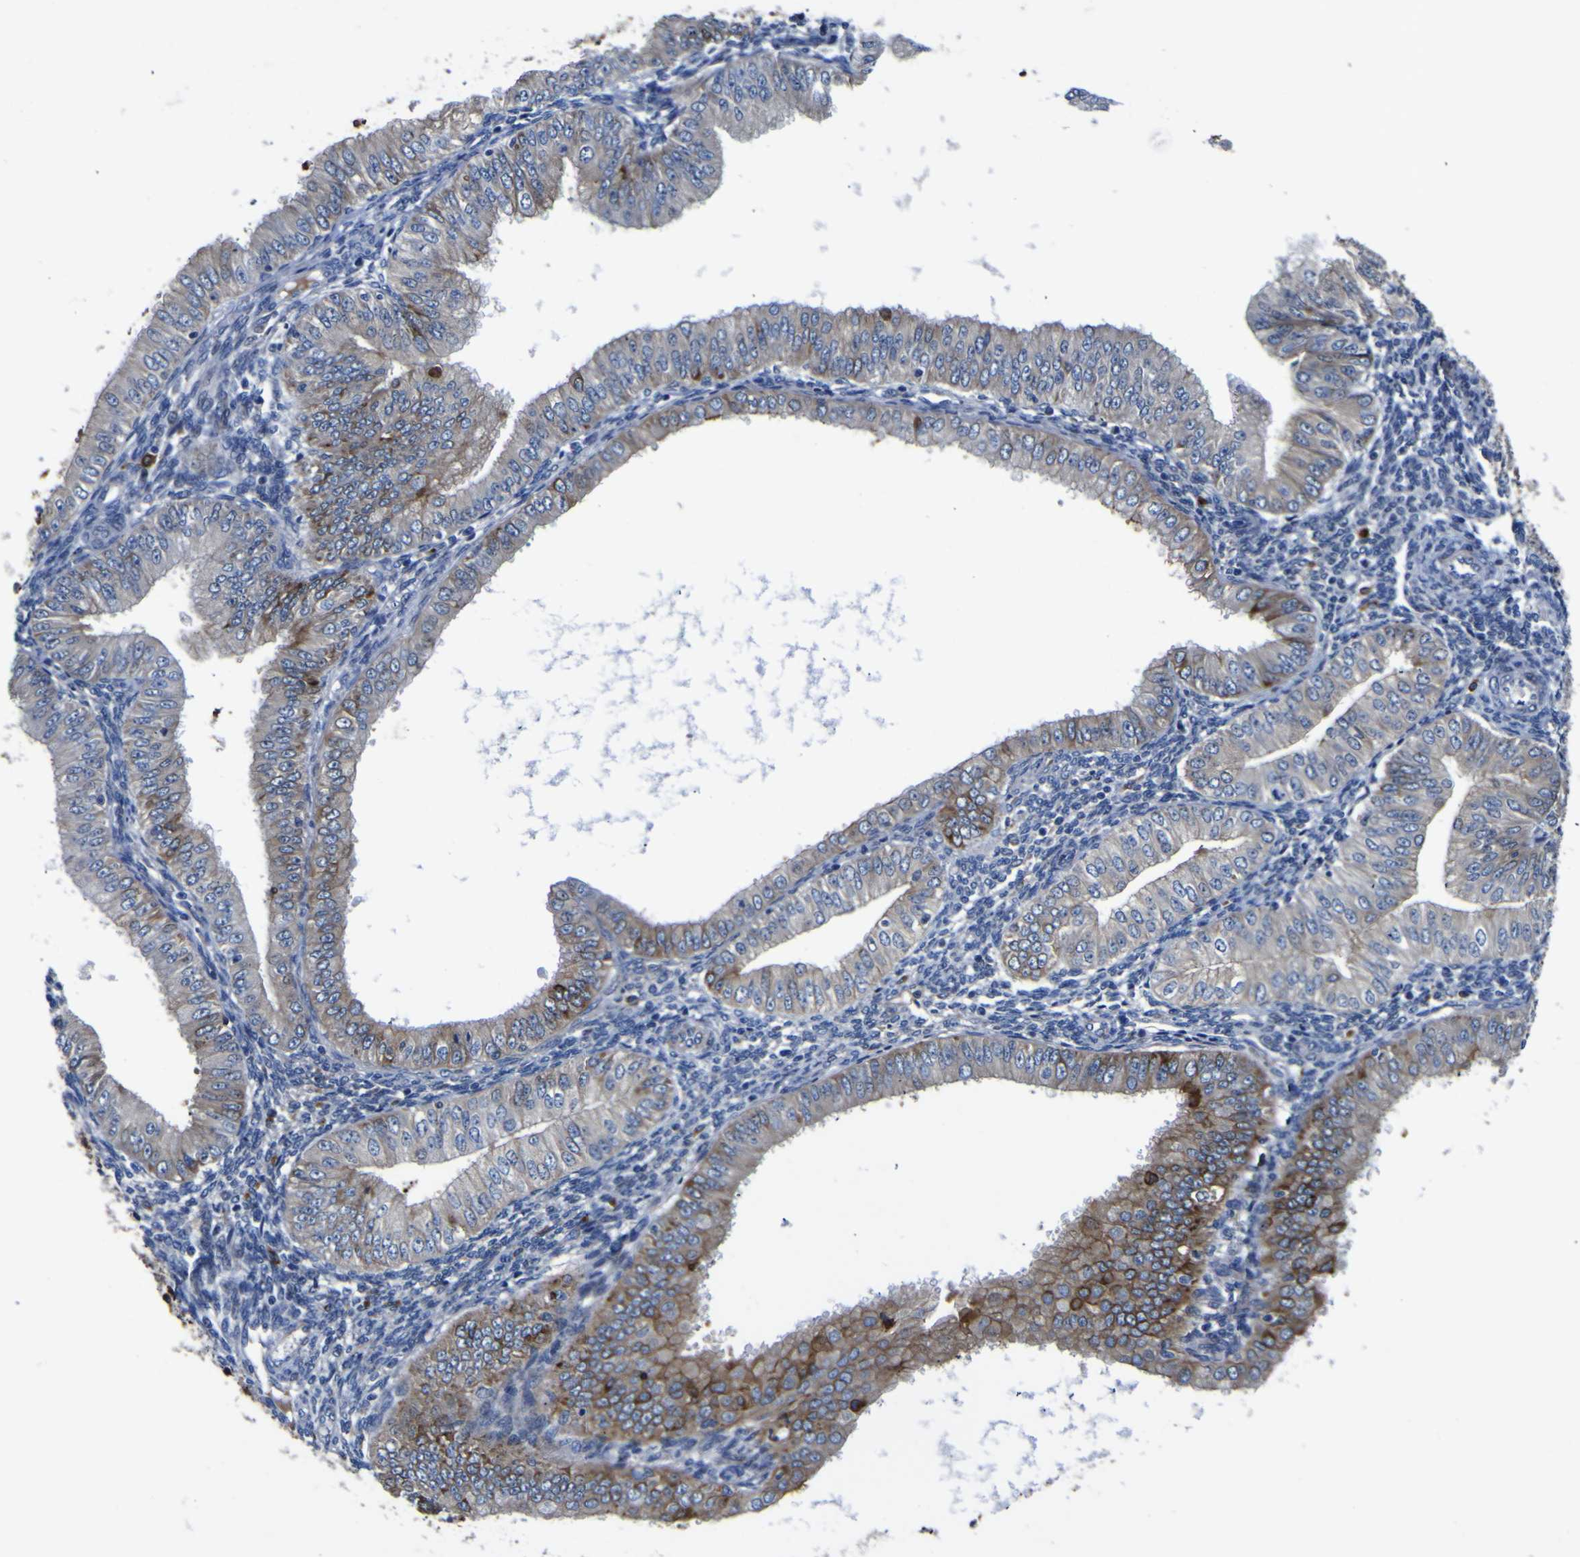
{"staining": {"intensity": "moderate", "quantity": "<25%", "location": "cytoplasmic/membranous"}, "tissue": "endometrial cancer", "cell_type": "Tumor cells", "image_type": "cancer", "snomed": [{"axis": "morphology", "description": "Normal tissue, NOS"}, {"axis": "morphology", "description": "Adenocarcinoma, NOS"}, {"axis": "topography", "description": "Endometrium"}], "caption": "Endometrial cancer stained with a brown dye demonstrates moderate cytoplasmic/membranous positive positivity in approximately <25% of tumor cells.", "gene": "SCD", "patient": {"sex": "female", "age": 53}}